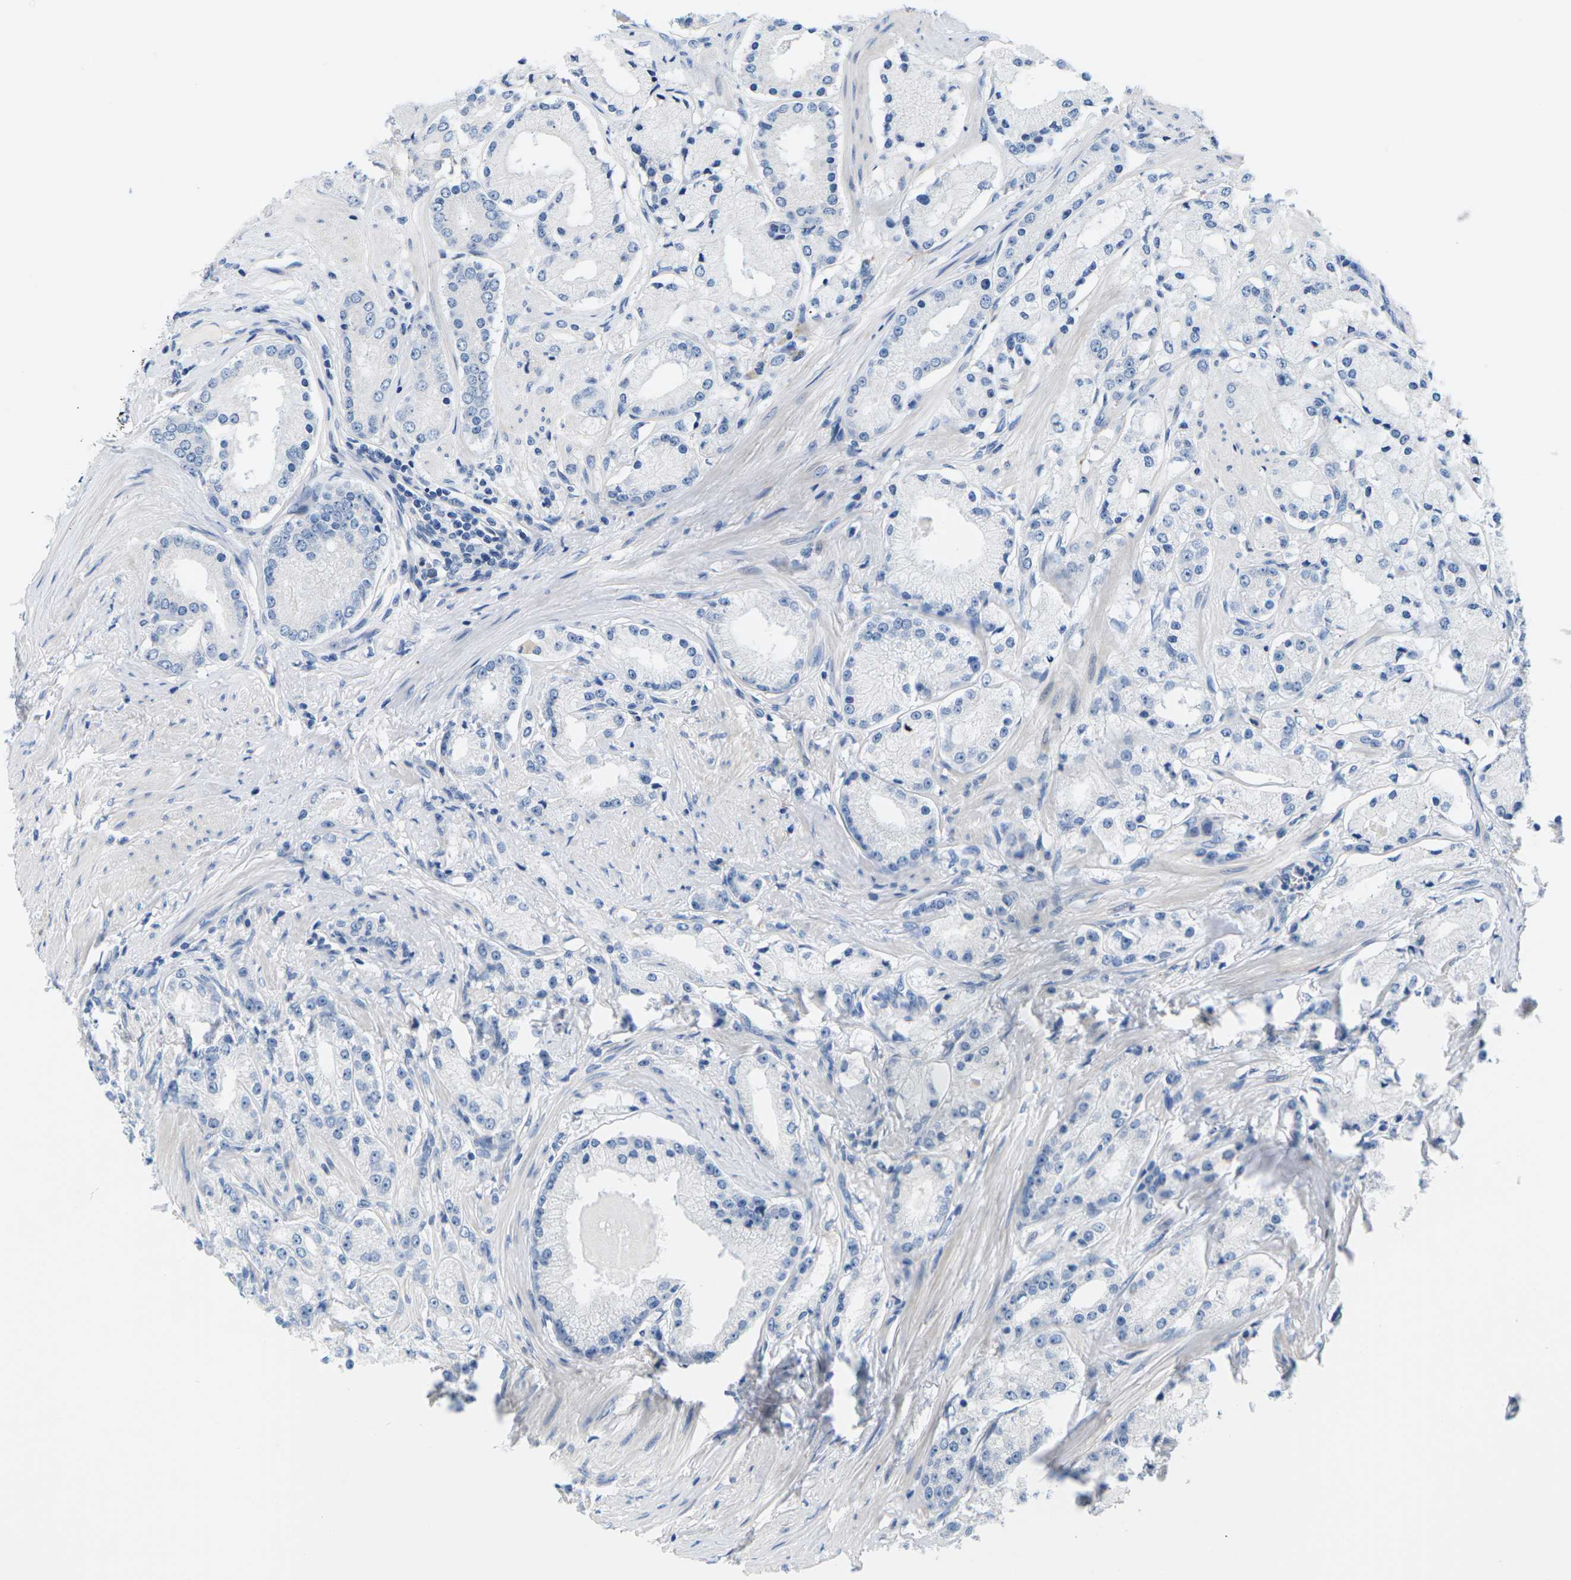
{"staining": {"intensity": "negative", "quantity": "none", "location": "none"}, "tissue": "prostate cancer", "cell_type": "Tumor cells", "image_type": "cancer", "snomed": [{"axis": "morphology", "description": "Adenocarcinoma, Low grade"}, {"axis": "topography", "description": "Prostate"}], "caption": "DAB immunohistochemical staining of human prostate cancer reveals no significant positivity in tumor cells. (Stains: DAB immunohistochemistry with hematoxylin counter stain, Microscopy: brightfield microscopy at high magnification).", "gene": "TSPAN2", "patient": {"sex": "male", "age": 63}}